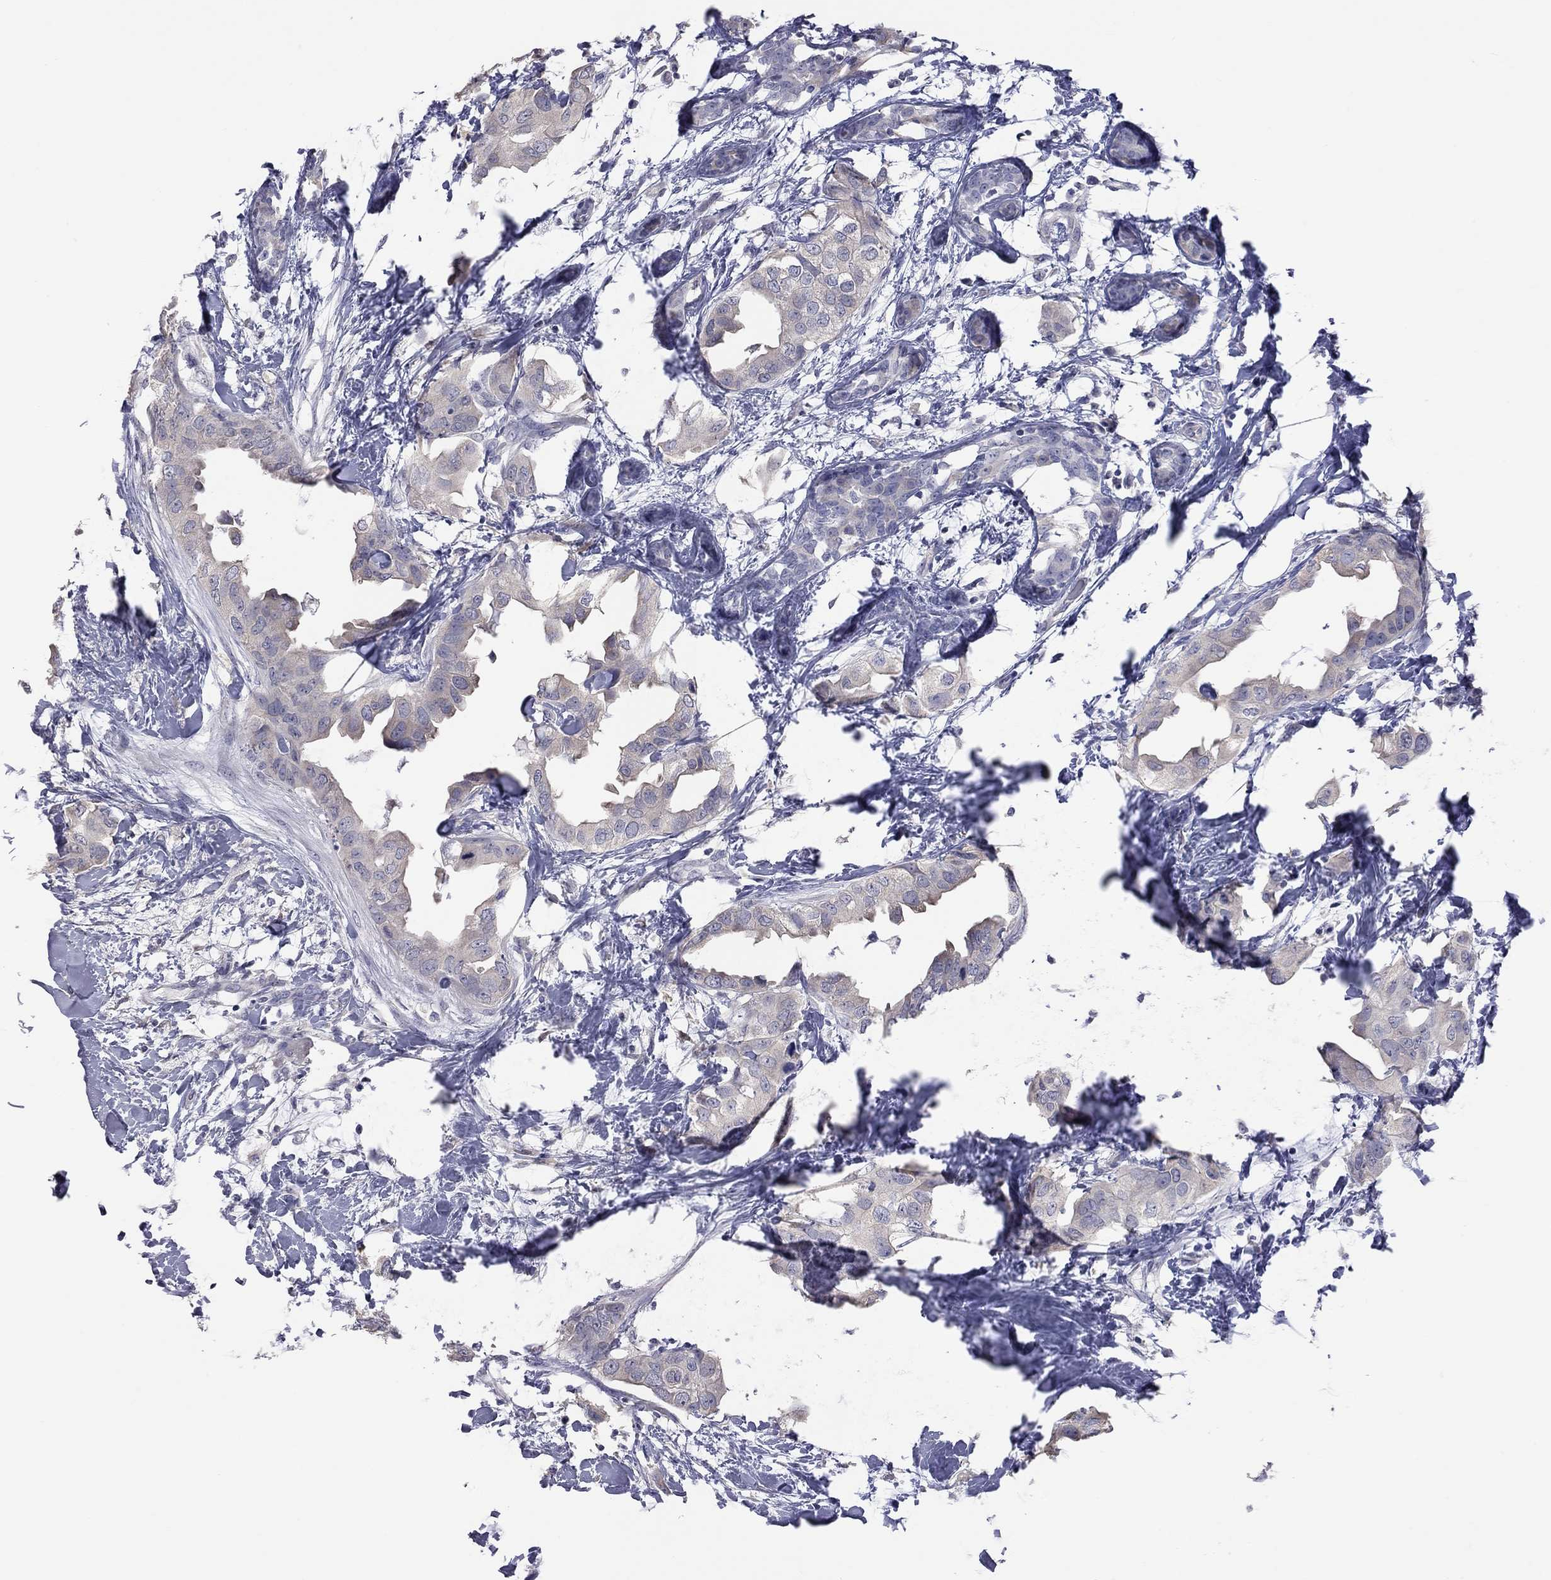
{"staining": {"intensity": "weak", "quantity": "25%-75%", "location": "cytoplasmic/membranous"}, "tissue": "breast cancer", "cell_type": "Tumor cells", "image_type": "cancer", "snomed": [{"axis": "morphology", "description": "Normal tissue, NOS"}, {"axis": "morphology", "description": "Duct carcinoma"}, {"axis": "topography", "description": "Breast"}], "caption": "An image of human breast infiltrating ductal carcinoma stained for a protein shows weak cytoplasmic/membranous brown staining in tumor cells. Immunohistochemistry (ihc) stains the protein in brown and the nuclei are stained blue.", "gene": "HYLS1", "patient": {"sex": "female", "age": 40}}